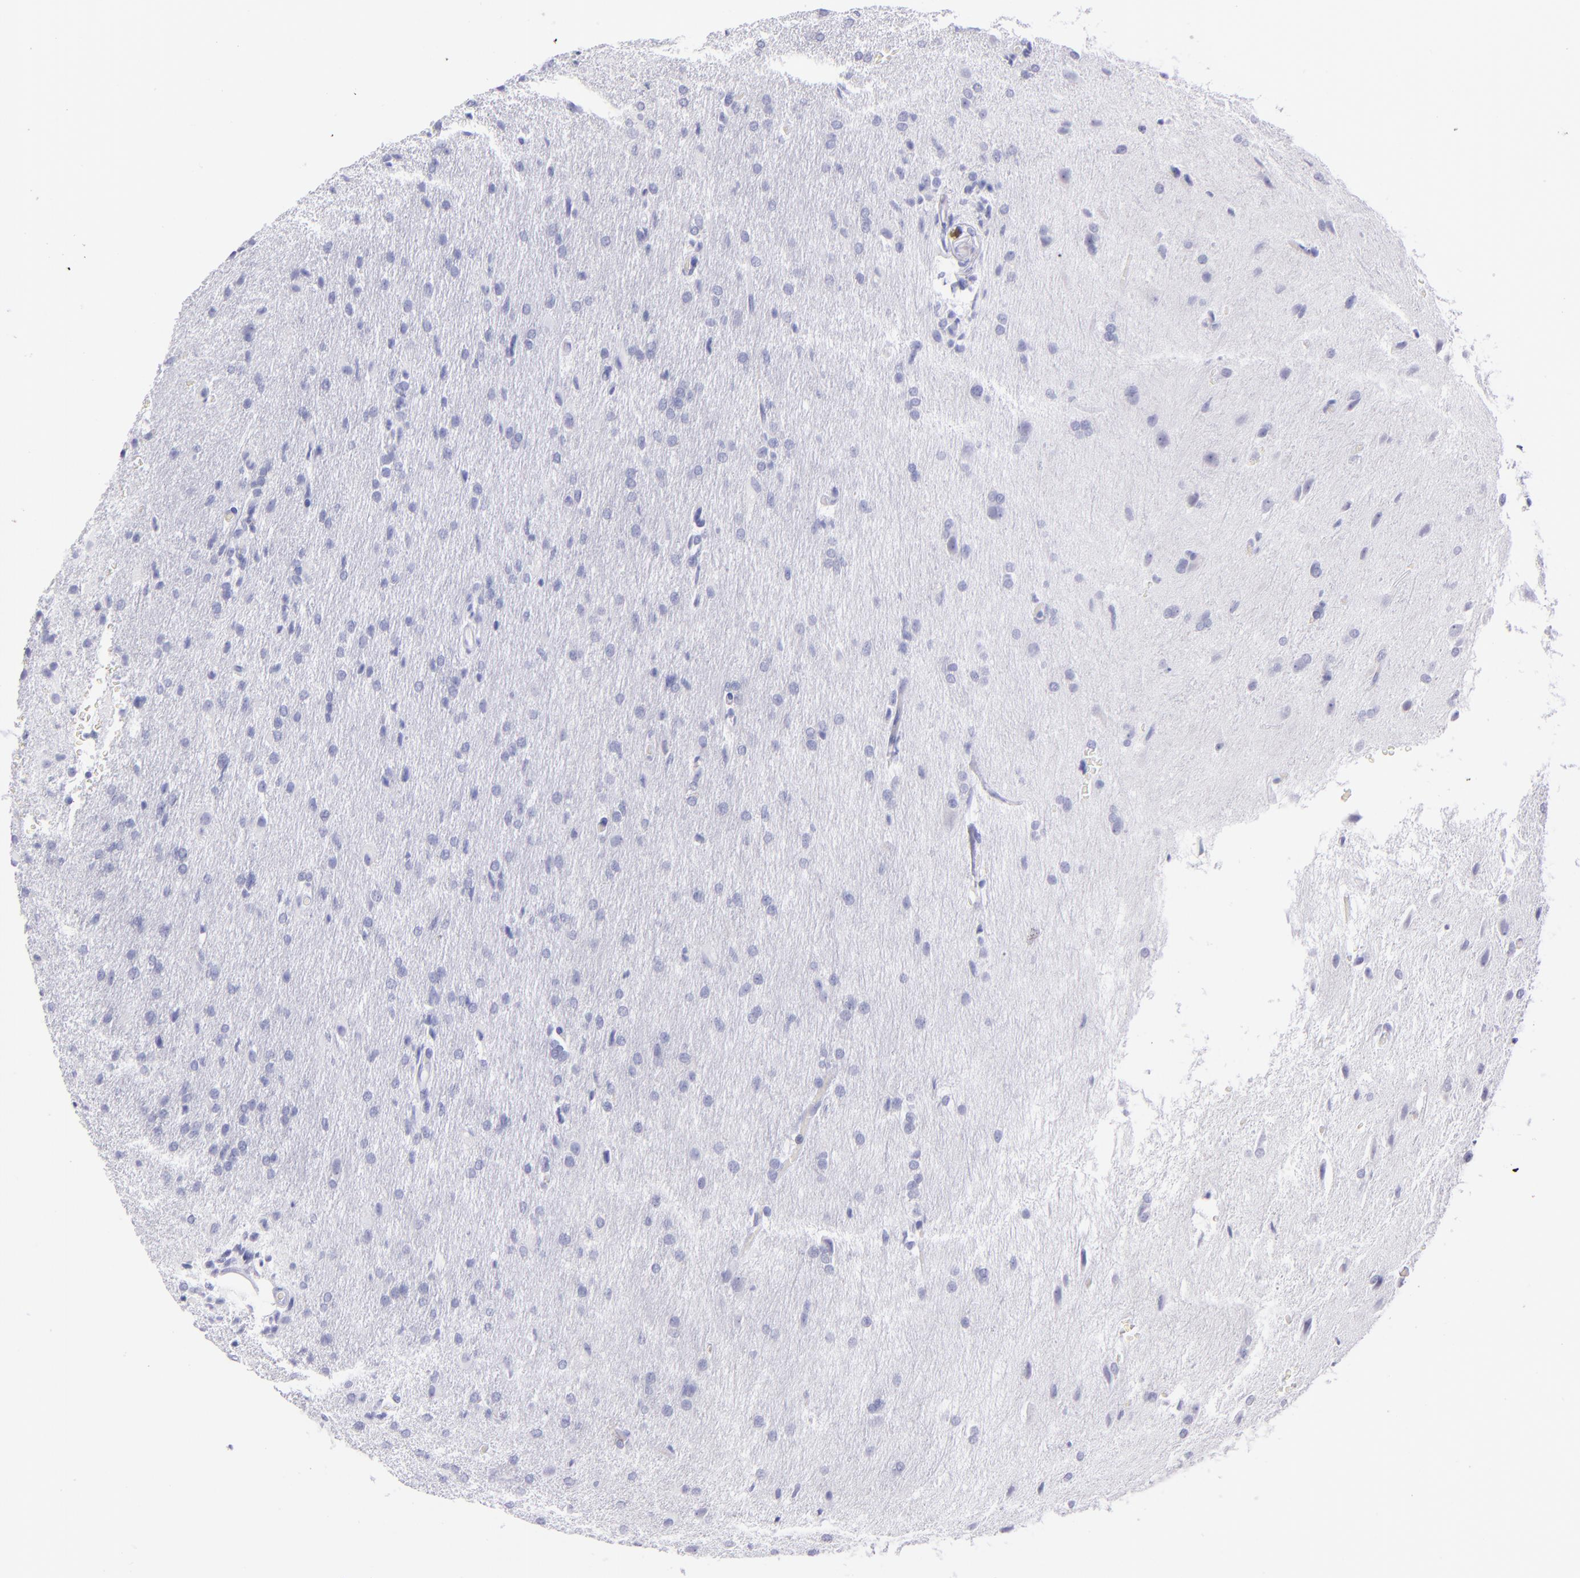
{"staining": {"intensity": "negative", "quantity": "none", "location": "none"}, "tissue": "glioma", "cell_type": "Tumor cells", "image_type": "cancer", "snomed": [{"axis": "morphology", "description": "Glioma, malignant, High grade"}, {"axis": "topography", "description": "Brain"}], "caption": "Tumor cells are negative for protein expression in human malignant high-grade glioma. (IHC, brightfield microscopy, high magnification).", "gene": "PRF1", "patient": {"sex": "male", "age": 68}}